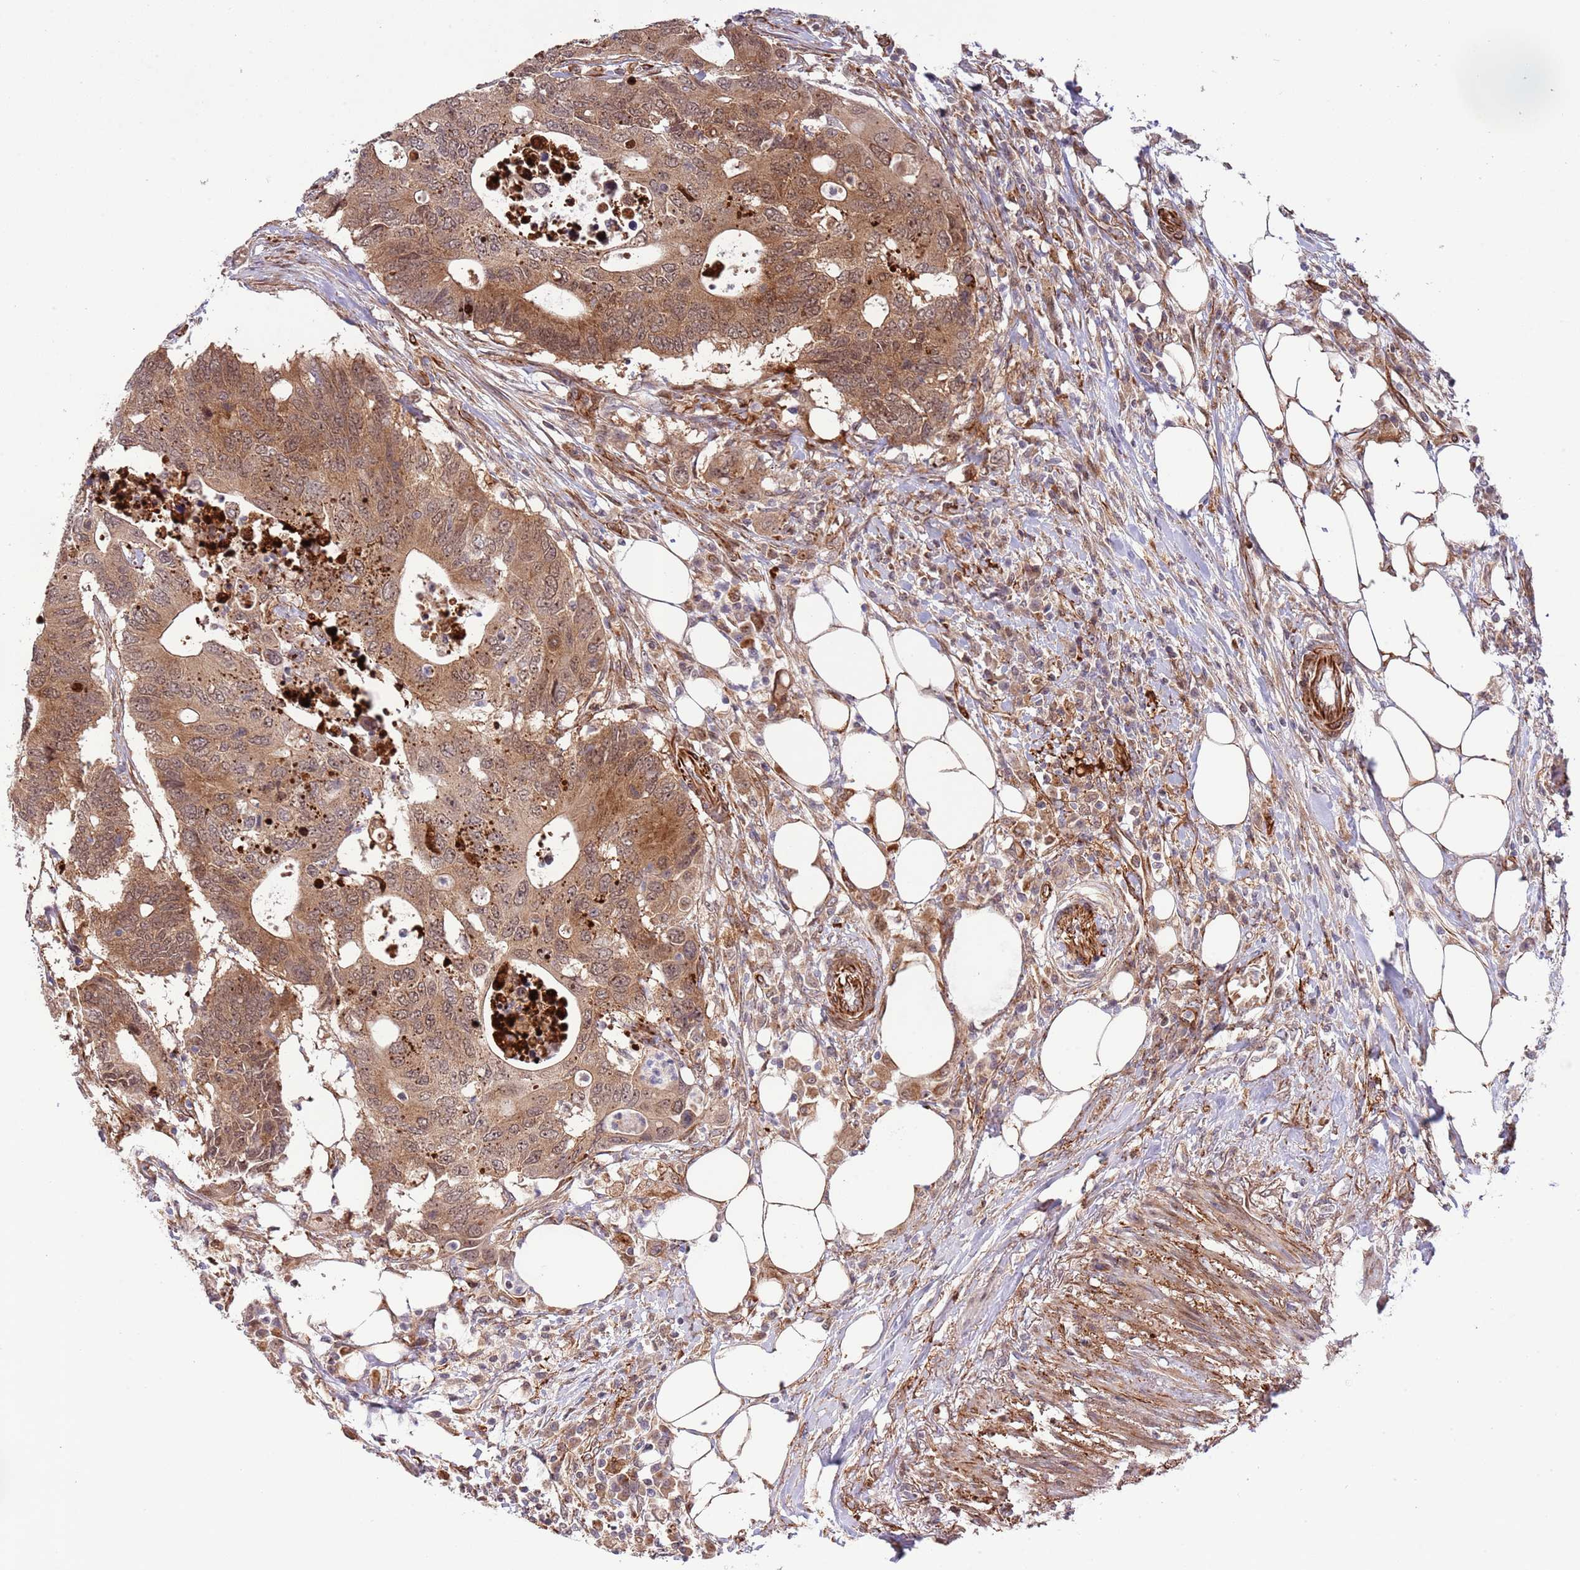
{"staining": {"intensity": "moderate", "quantity": ">75%", "location": "cytoplasmic/membranous,nuclear"}, "tissue": "colorectal cancer", "cell_type": "Tumor cells", "image_type": "cancer", "snomed": [{"axis": "morphology", "description": "Adenocarcinoma, NOS"}, {"axis": "topography", "description": "Colon"}], "caption": "Colorectal cancer (adenocarcinoma) tissue shows moderate cytoplasmic/membranous and nuclear expression in about >75% of tumor cells", "gene": "NEK3", "patient": {"sex": "male", "age": 71}}